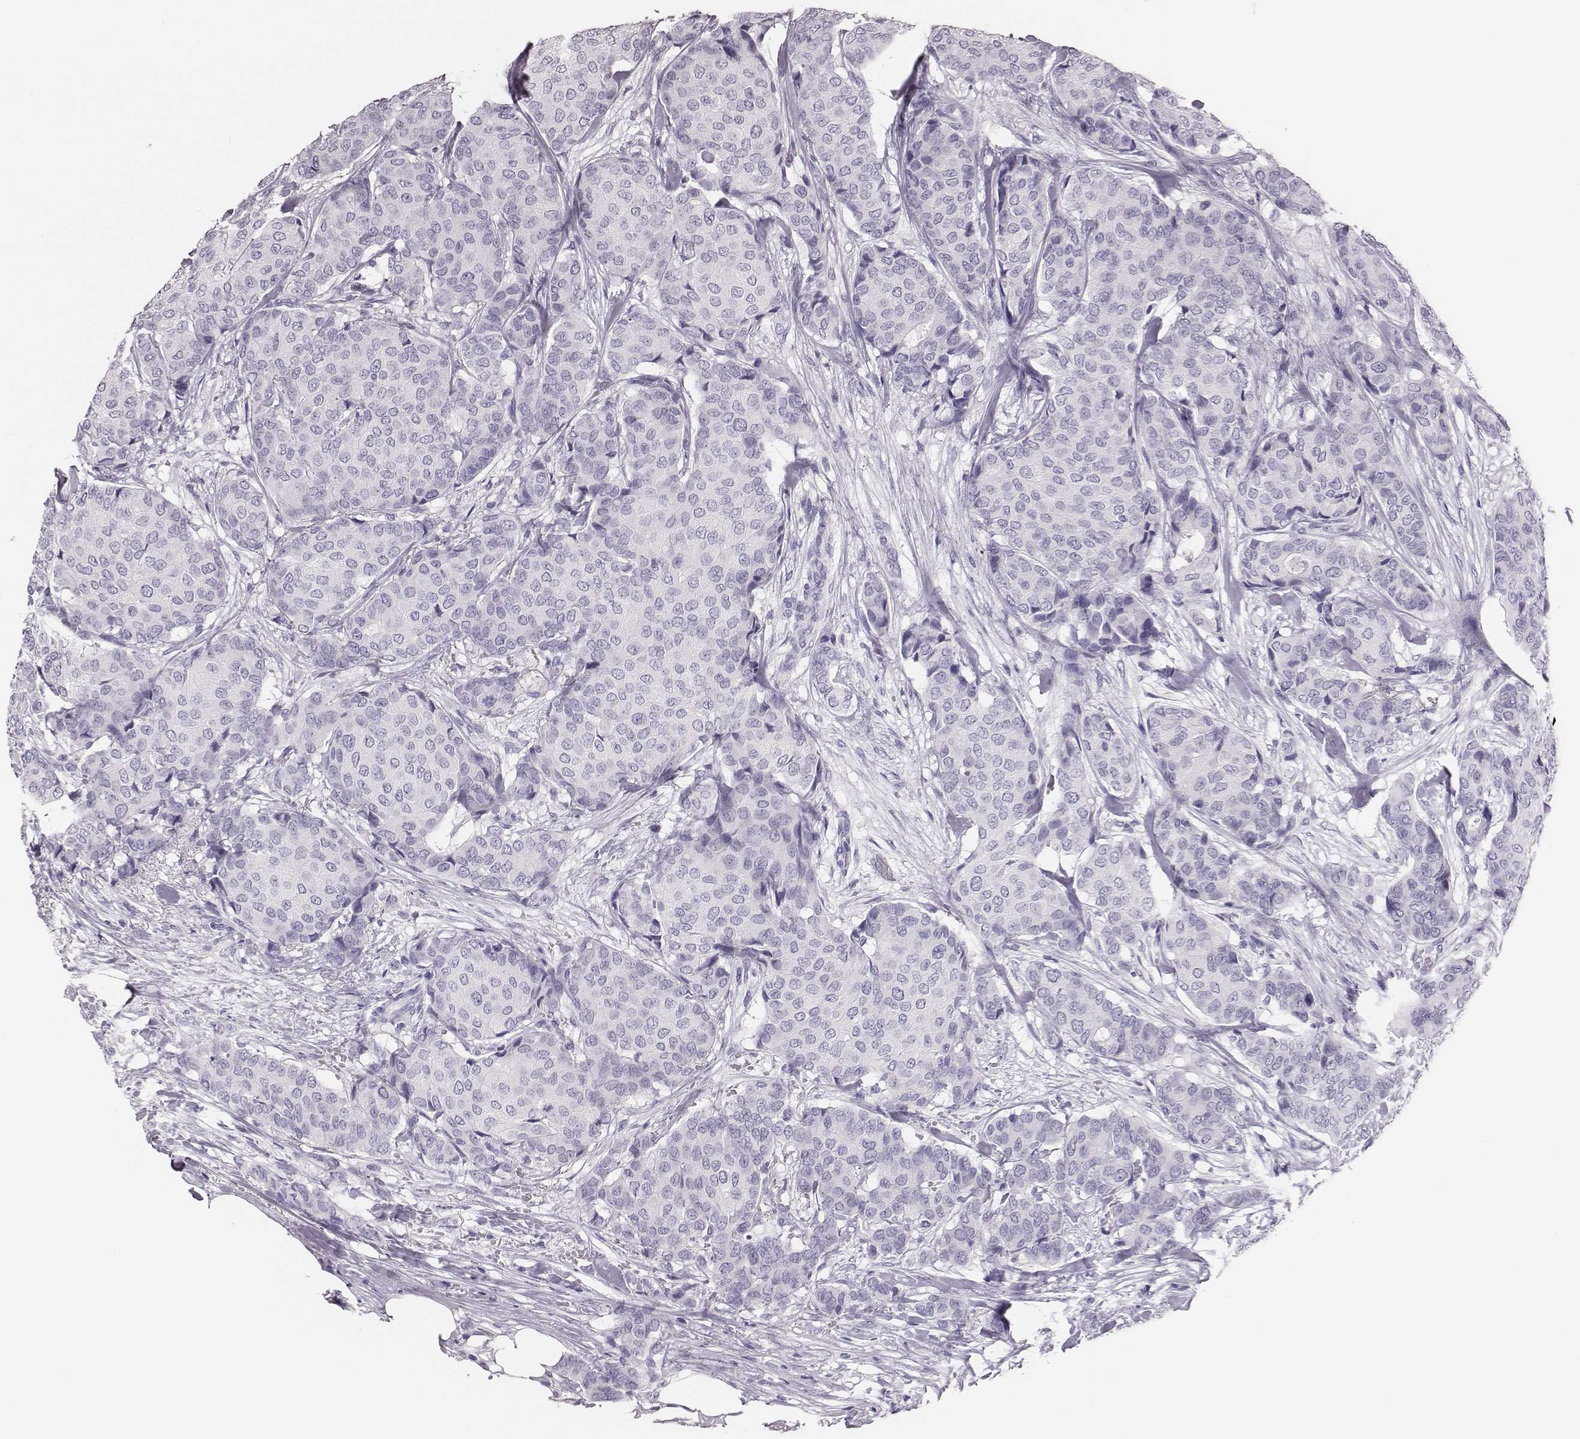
{"staining": {"intensity": "negative", "quantity": "none", "location": "none"}, "tissue": "breast cancer", "cell_type": "Tumor cells", "image_type": "cancer", "snomed": [{"axis": "morphology", "description": "Duct carcinoma"}, {"axis": "topography", "description": "Breast"}], "caption": "Immunohistochemical staining of human breast cancer reveals no significant expression in tumor cells. (DAB immunohistochemistry, high magnification).", "gene": "H1-6", "patient": {"sex": "female", "age": 75}}